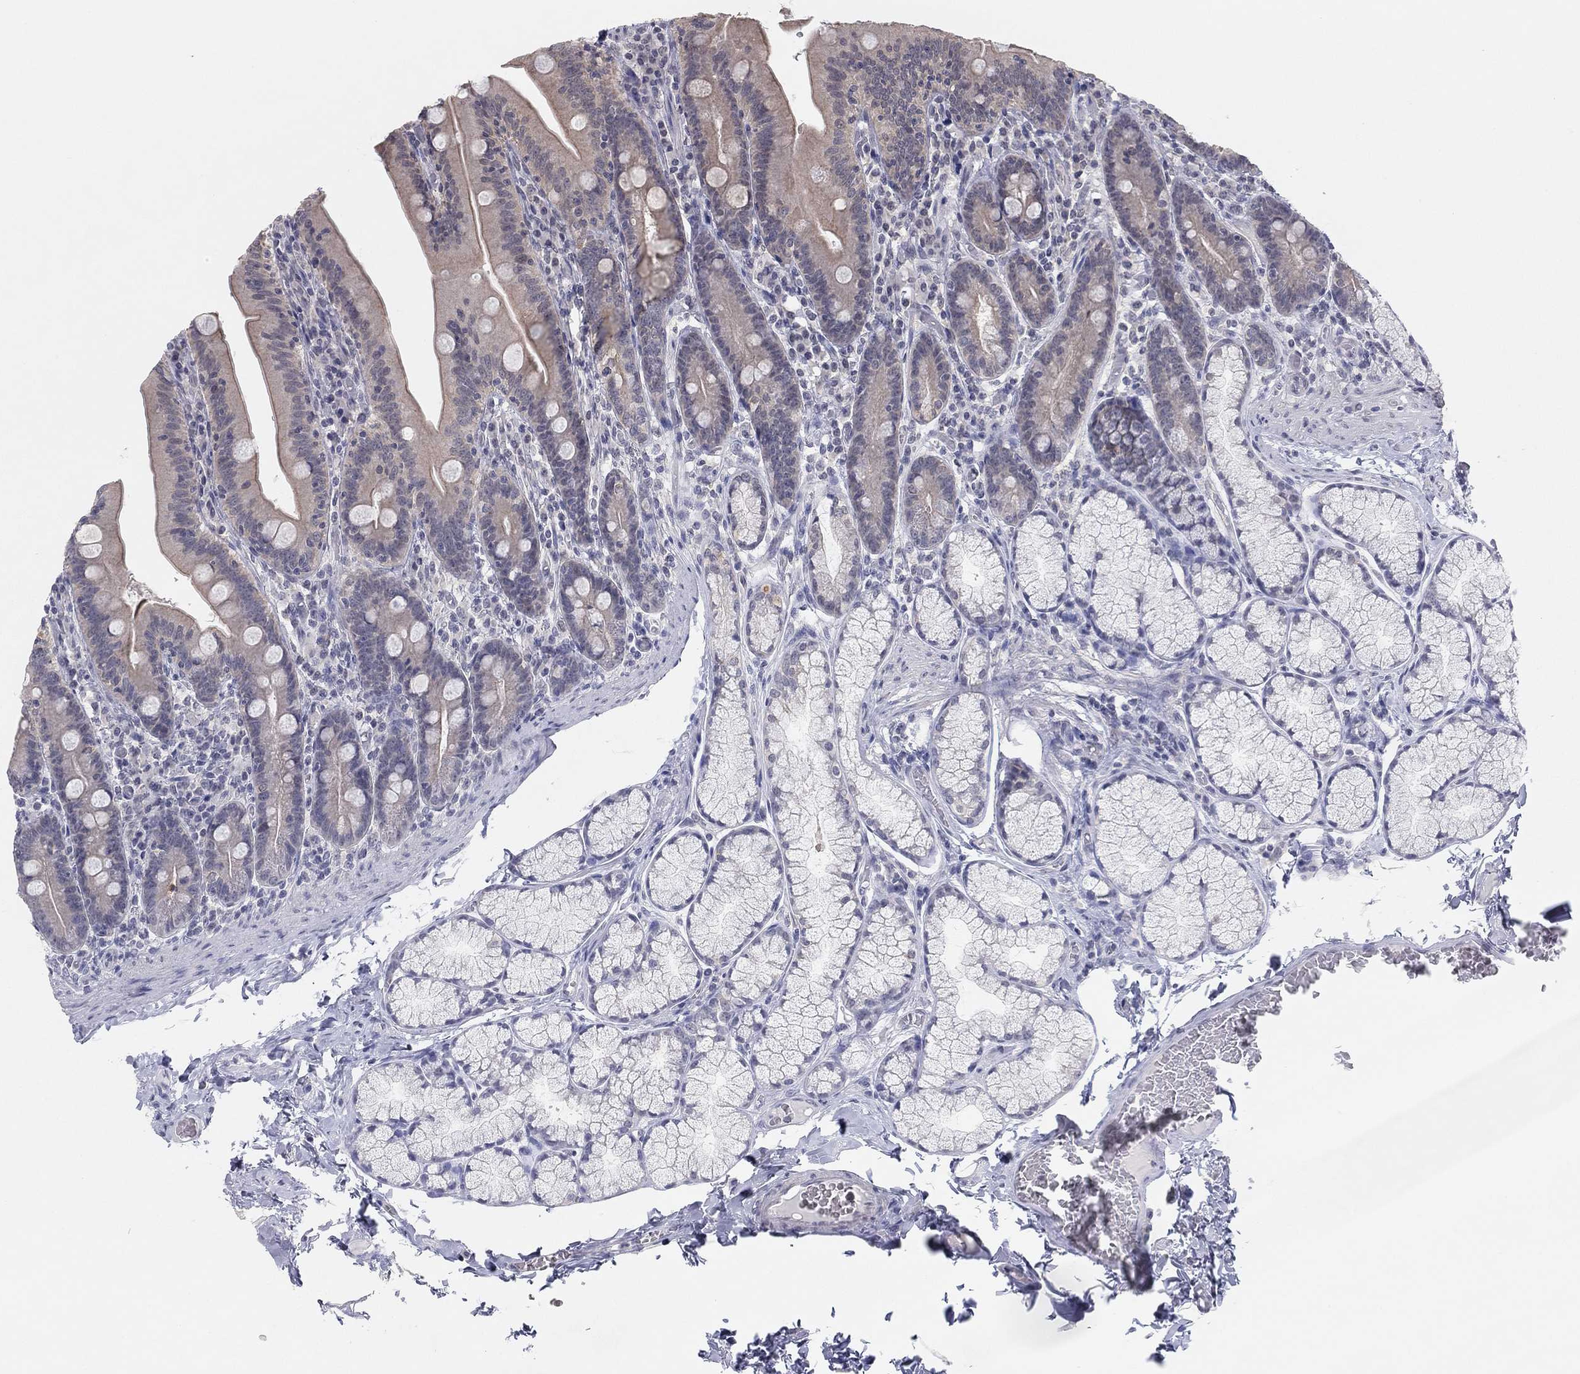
{"staining": {"intensity": "weak", "quantity": "25%-75%", "location": "cytoplasmic/membranous"}, "tissue": "small intestine", "cell_type": "Glandular cells", "image_type": "normal", "snomed": [{"axis": "morphology", "description": "Normal tissue, NOS"}, {"axis": "topography", "description": "Small intestine"}], "caption": "DAB immunohistochemical staining of normal small intestine demonstrates weak cytoplasmic/membranous protein positivity in about 25%-75% of glandular cells. The protein is stained brown, and the nuclei are stained in blue (DAB IHC with brightfield microscopy, high magnification).", "gene": "SLC22A2", "patient": {"sex": "male", "age": 37}}